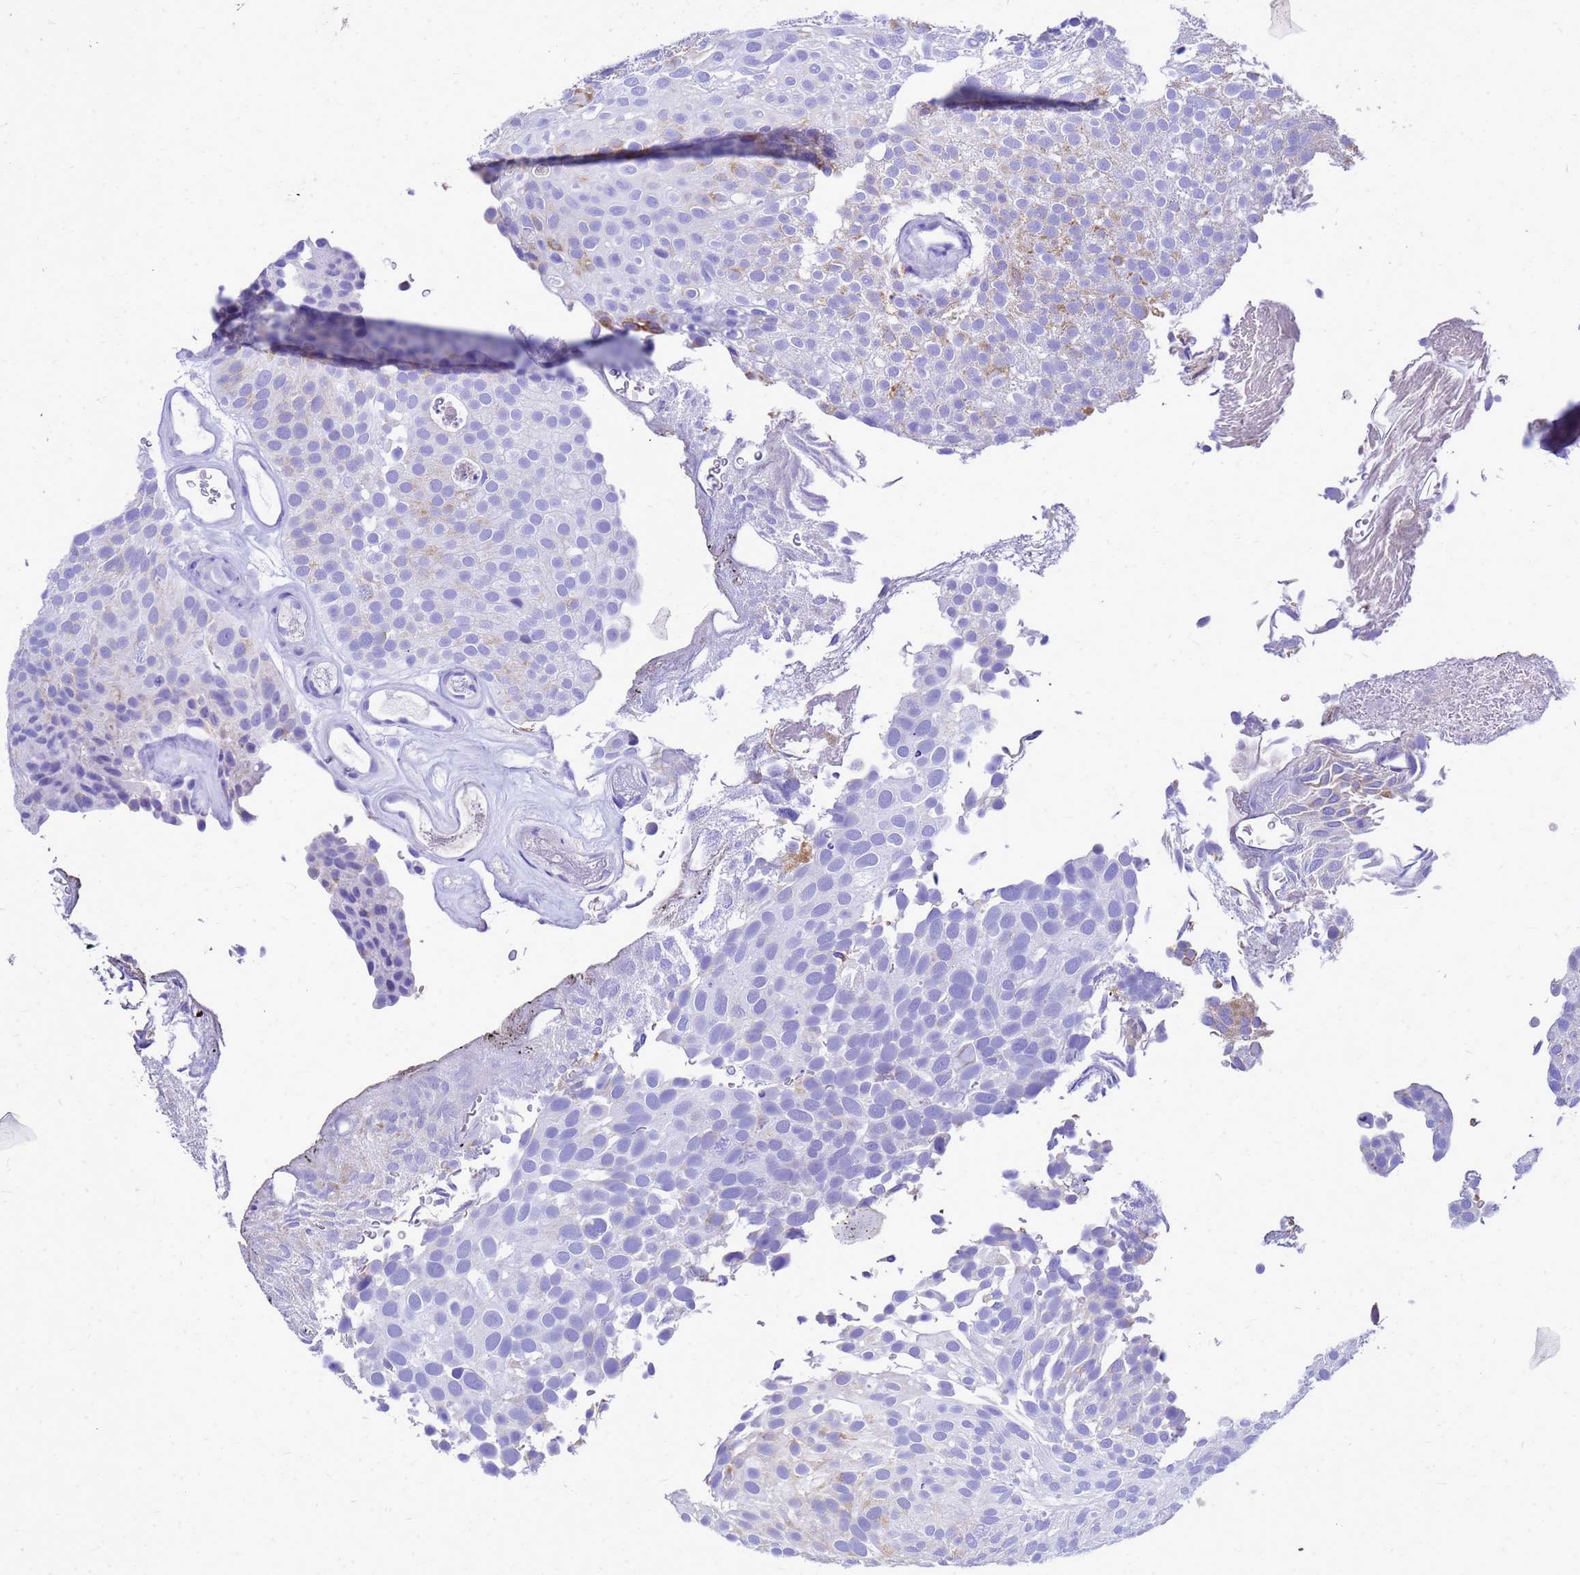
{"staining": {"intensity": "moderate", "quantity": "<25%", "location": "cytoplasmic/membranous"}, "tissue": "urothelial cancer", "cell_type": "Tumor cells", "image_type": "cancer", "snomed": [{"axis": "morphology", "description": "Urothelial carcinoma, Low grade"}, {"axis": "topography", "description": "Urinary bladder"}], "caption": "This is a photomicrograph of immunohistochemistry staining of urothelial carcinoma (low-grade), which shows moderate staining in the cytoplasmic/membranous of tumor cells.", "gene": "OR52E2", "patient": {"sex": "male", "age": 78}}